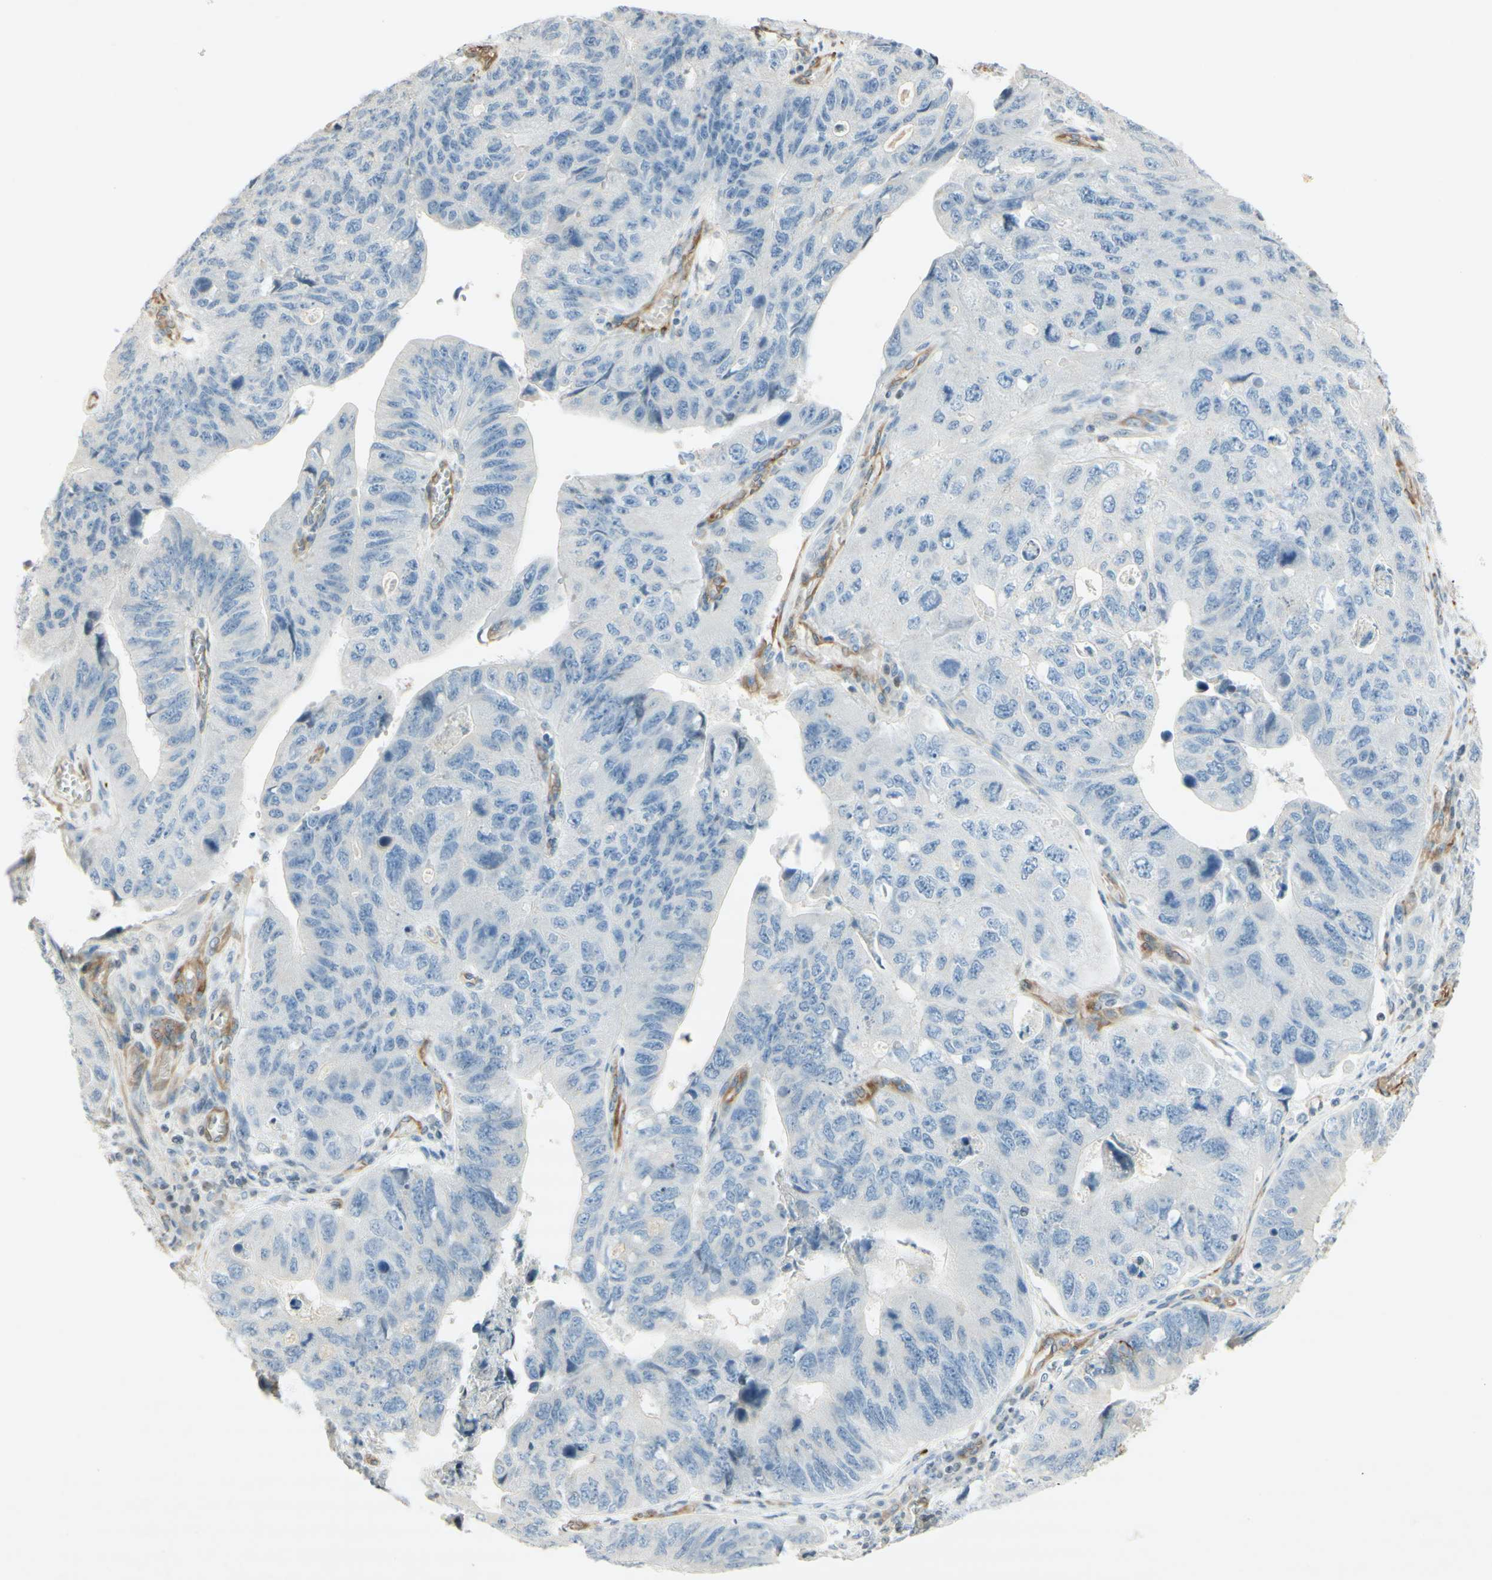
{"staining": {"intensity": "negative", "quantity": "none", "location": "none"}, "tissue": "stomach cancer", "cell_type": "Tumor cells", "image_type": "cancer", "snomed": [{"axis": "morphology", "description": "Adenocarcinoma, NOS"}, {"axis": "topography", "description": "Stomach"}], "caption": "Photomicrograph shows no protein staining in tumor cells of stomach cancer tissue.", "gene": "MAP1B", "patient": {"sex": "male", "age": 59}}